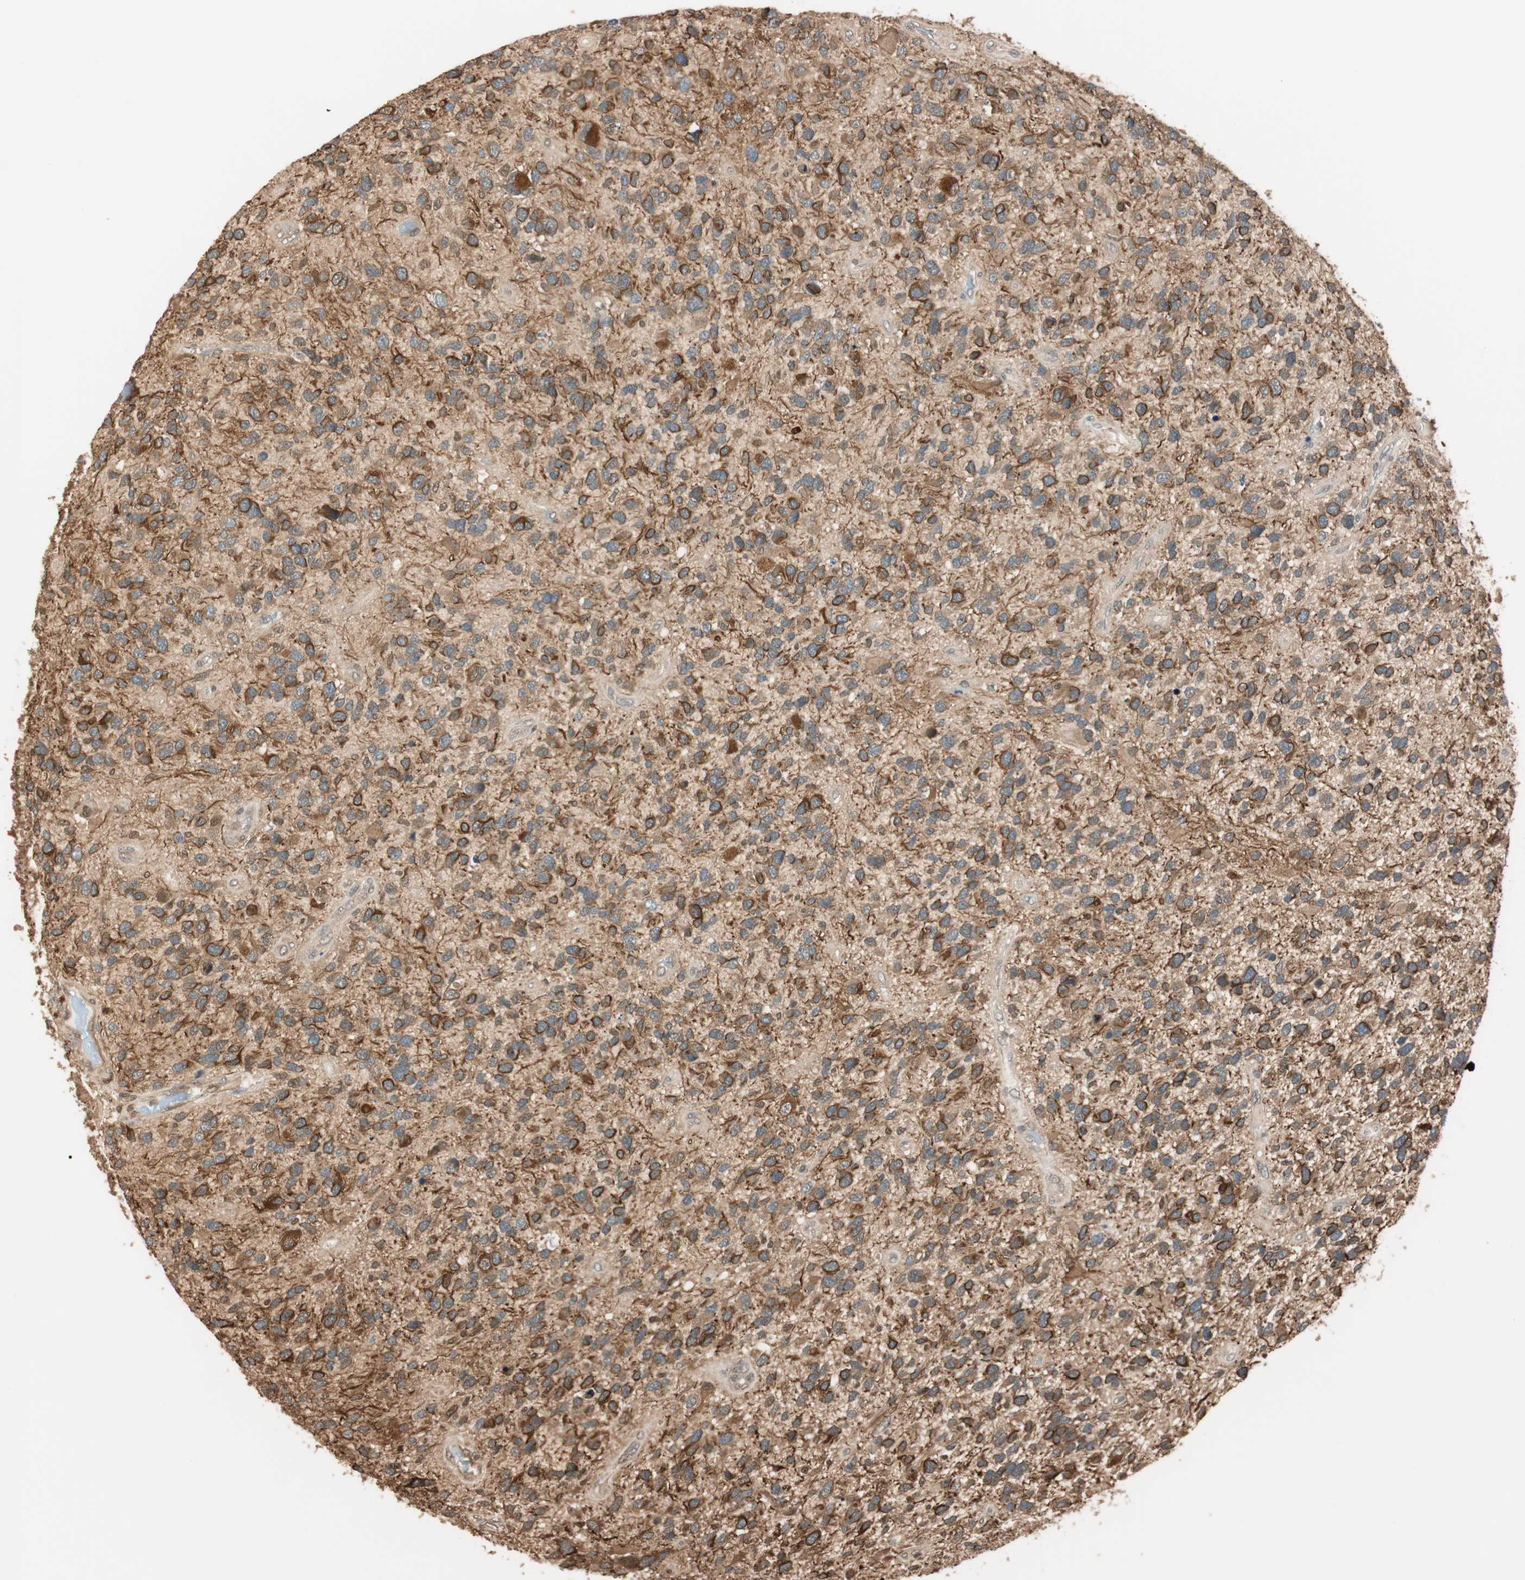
{"staining": {"intensity": "moderate", "quantity": ">75%", "location": "cytoplasmic/membranous"}, "tissue": "glioma", "cell_type": "Tumor cells", "image_type": "cancer", "snomed": [{"axis": "morphology", "description": "Glioma, malignant, High grade"}, {"axis": "topography", "description": "Brain"}], "caption": "Immunohistochemistry (IHC) of glioma demonstrates medium levels of moderate cytoplasmic/membranous staining in about >75% of tumor cells. Using DAB (brown) and hematoxylin (blue) stains, captured at high magnification using brightfield microscopy.", "gene": "ZNF443", "patient": {"sex": "female", "age": 58}}